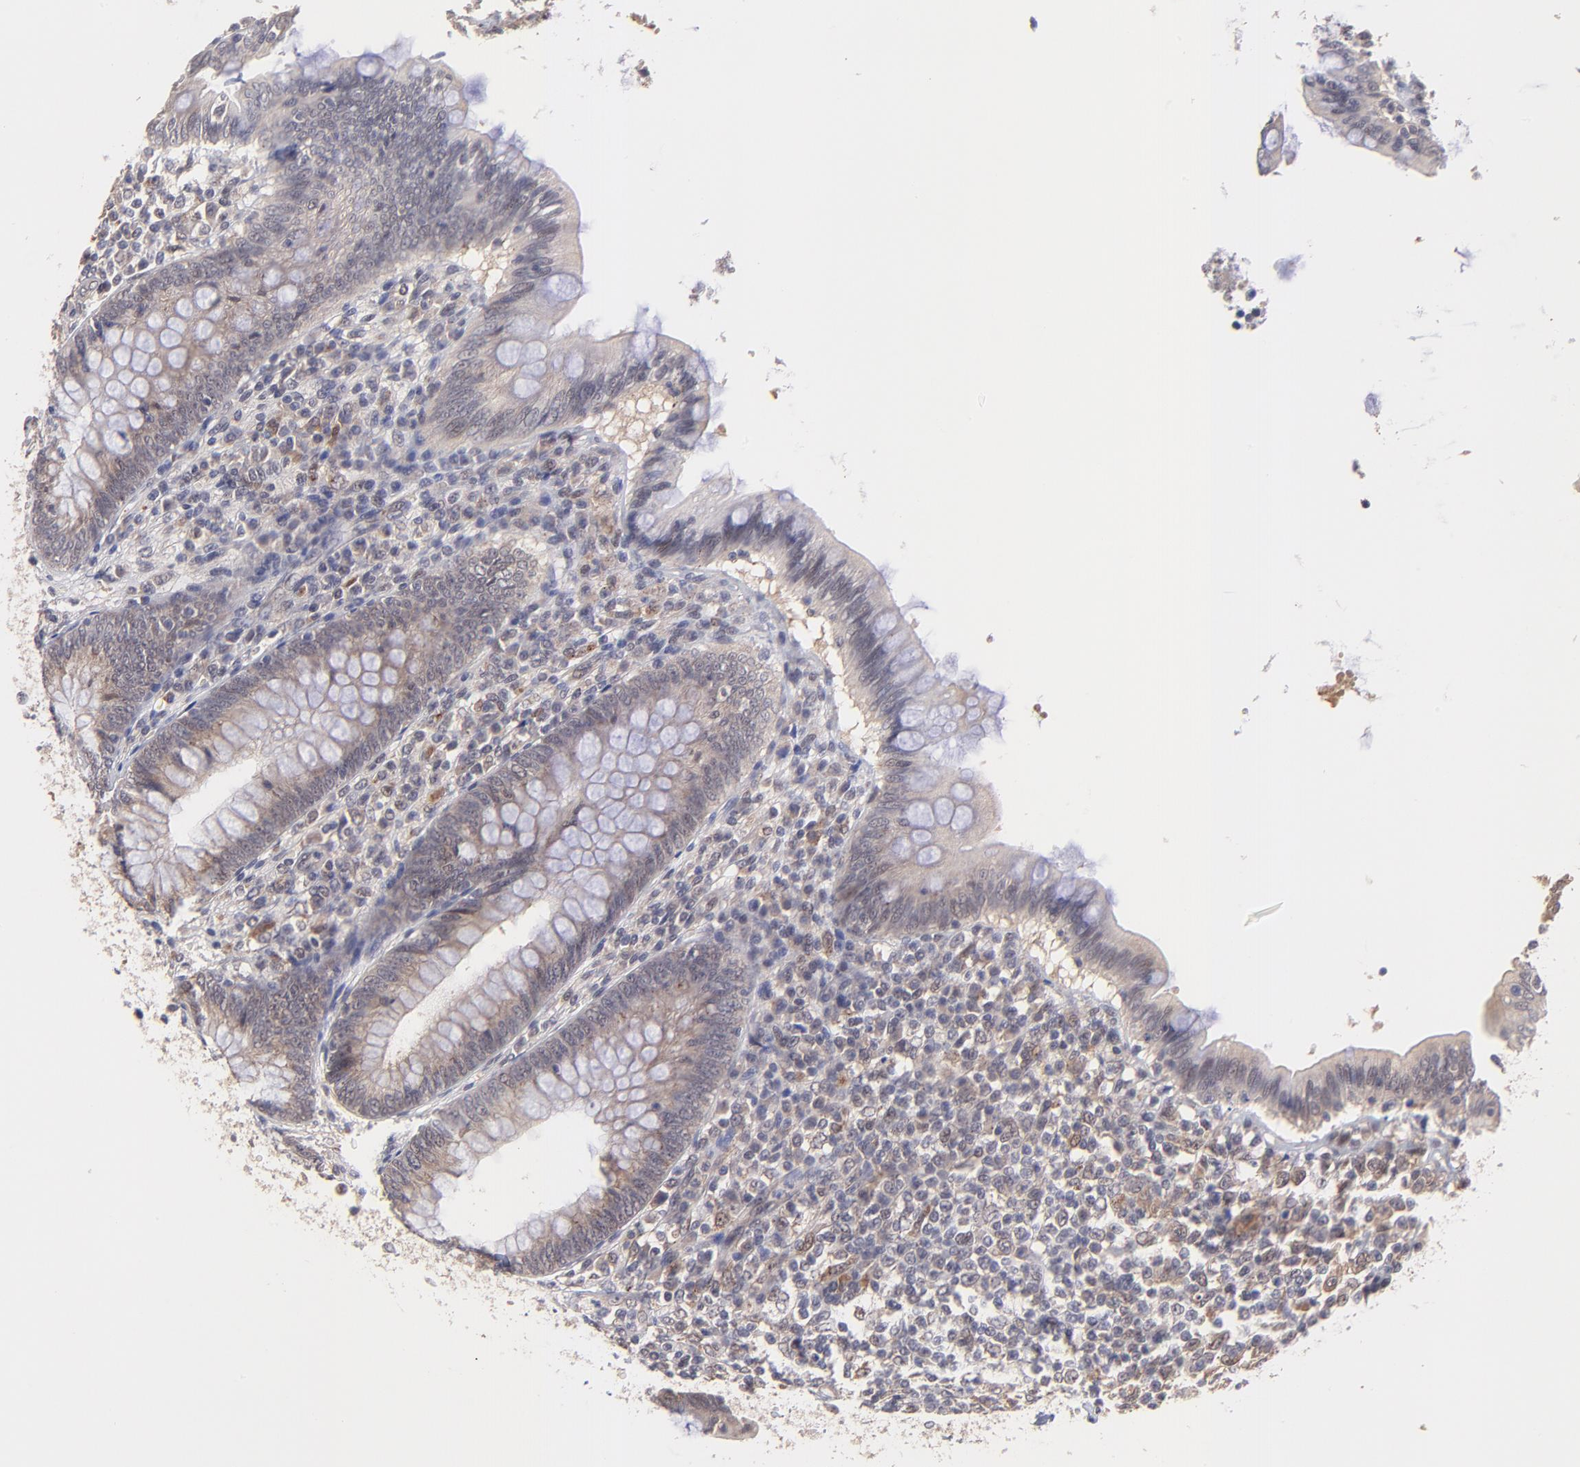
{"staining": {"intensity": "weak", "quantity": ">75%", "location": "cytoplasmic/membranous"}, "tissue": "appendix", "cell_type": "Glandular cells", "image_type": "normal", "snomed": [{"axis": "morphology", "description": "Normal tissue, NOS"}, {"axis": "topography", "description": "Appendix"}], "caption": "An image of appendix stained for a protein reveals weak cytoplasmic/membranous brown staining in glandular cells. The protein of interest is shown in brown color, while the nuclei are stained blue.", "gene": "ZNF747", "patient": {"sex": "female", "age": 66}}